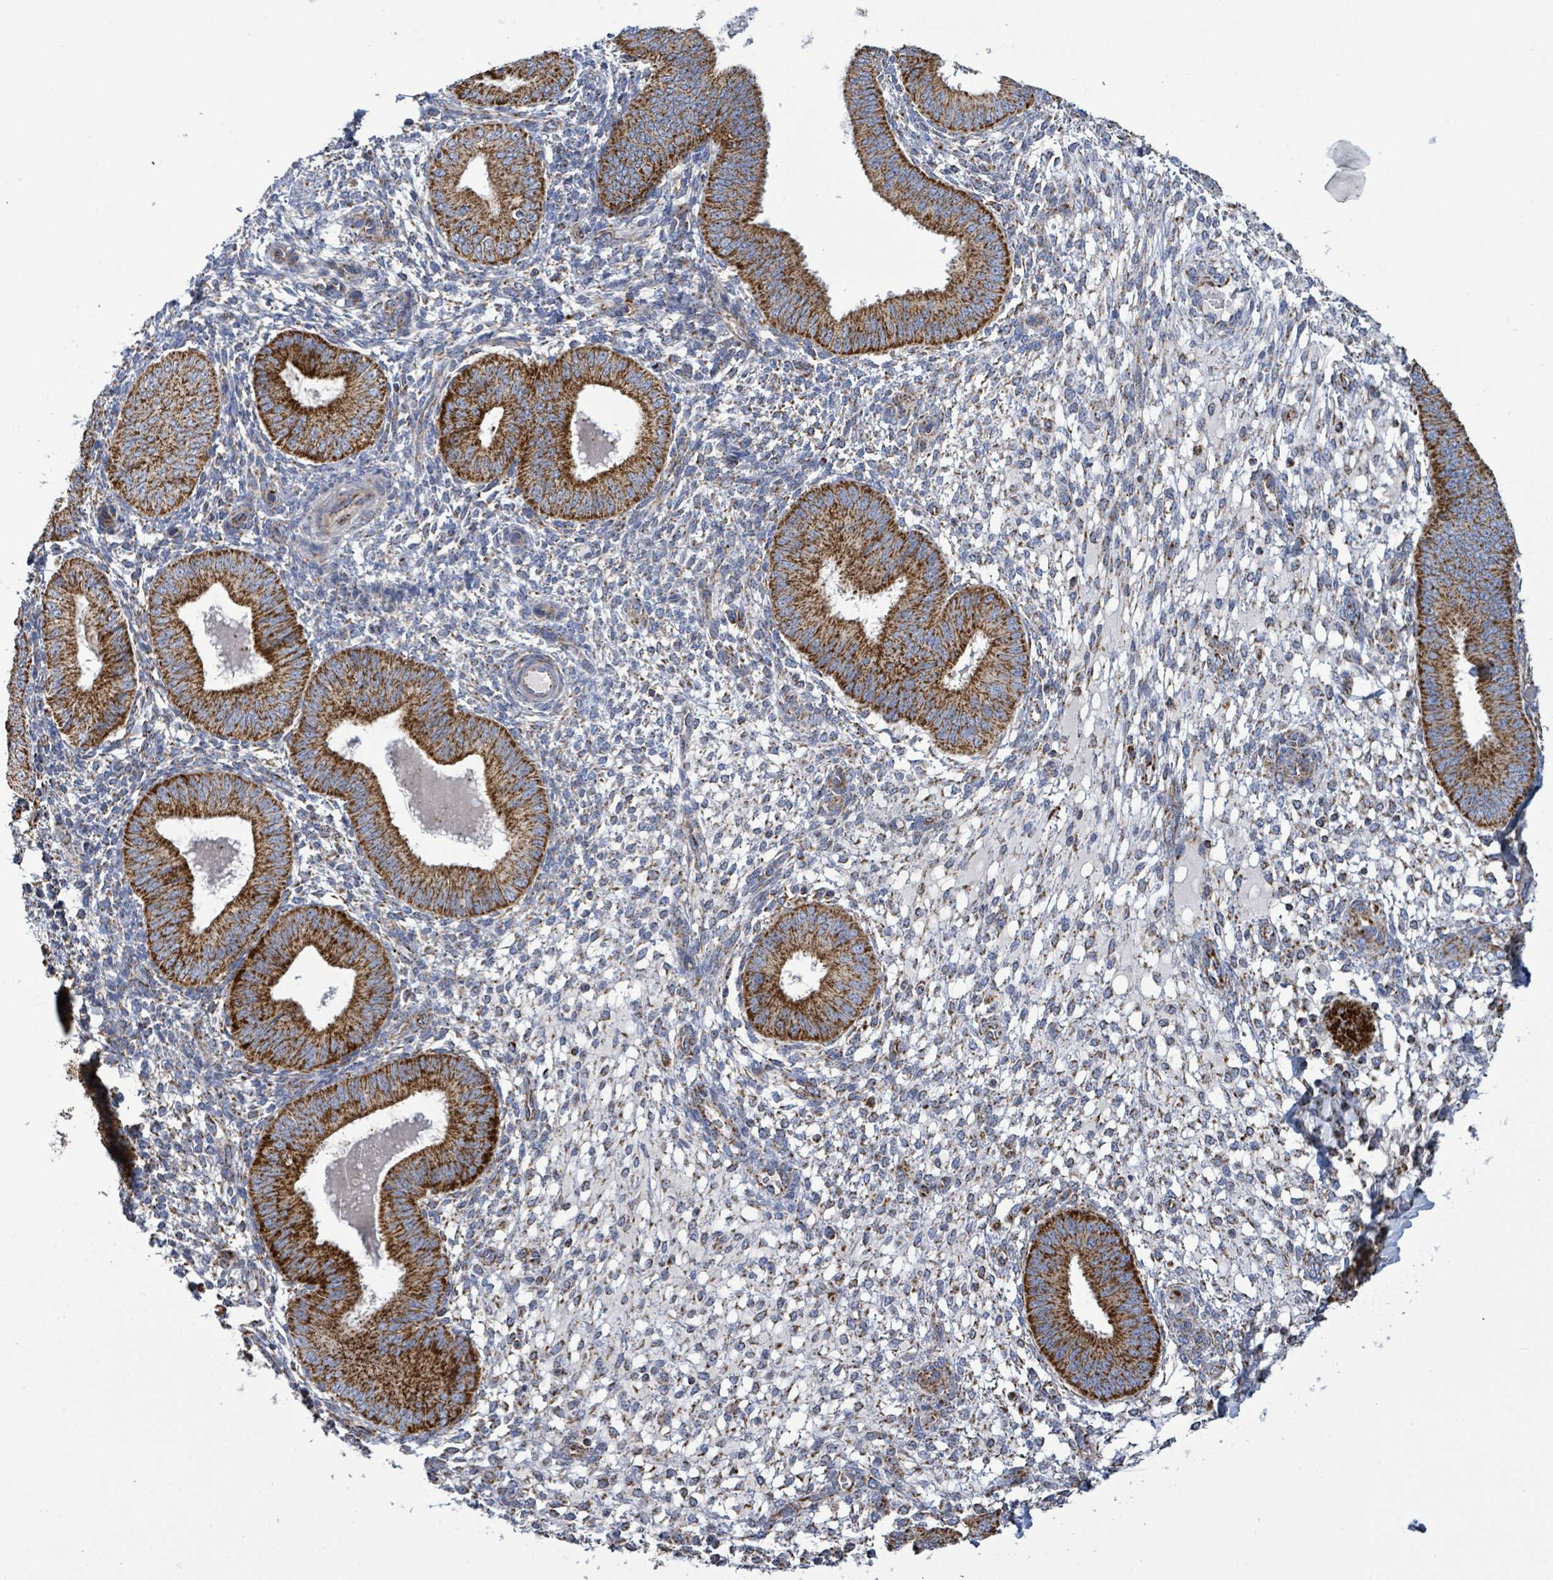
{"staining": {"intensity": "negative", "quantity": "none", "location": "none"}, "tissue": "endometrium", "cell_type": "Cells in endometrial stroma", "image_type": "normal", "snomed": [{"axis": "morphology", "description": "Normal tissue, NOS"}, {"axis": "topography", "description": "Endometrium"}], "caption": "High power microscopy image of an IHC photomicrograph of benign endometrium, revealing no significant staining in cells in endometrial stroma. The staining is performed using DAB (3,3'-diaminobenzidine) brown chromogen with nuclei counter-stained in using hematoxylin.", "gene": "SUCLG2", "patient": {"sex": "female", "age": 49}}